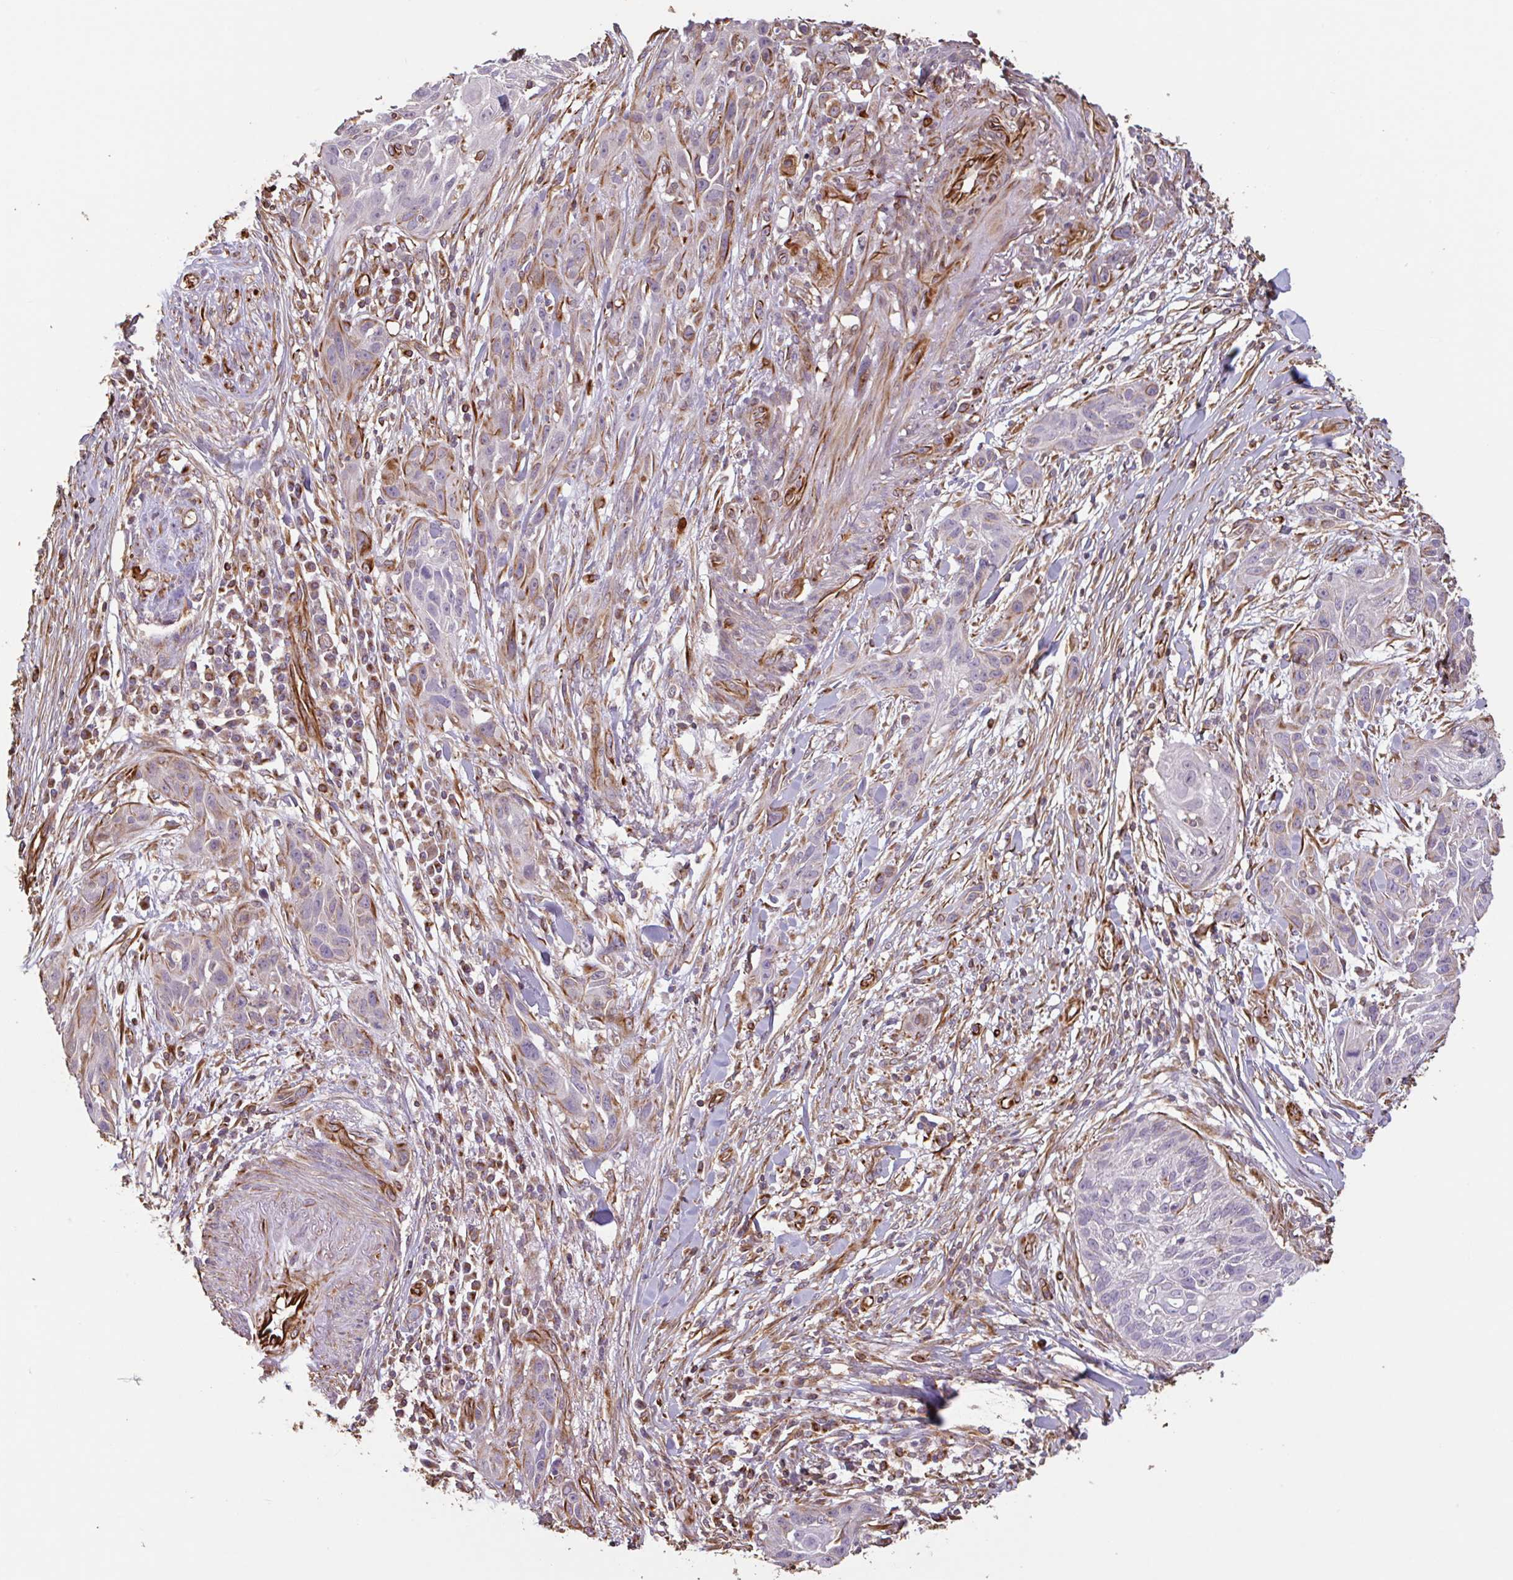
{"staining": {"intensity": "moderate", "quantity": "<25%", "location": "cytoplasmic/membranous"}, "tissue": "skin cancer", "cell_type": "Tumor cells", "image_type": "cancer", "snomed": [{"axis": "morphology", "description": "Squamous cell carcinoma, NOS"}, {"axis": "topography", "description": "Skin"}, {"axis": "topography", "description": "Vulva"}], "caption": "A histopathology image showing moderate cytoplasmic/membranous positivity in approximately <25% of tumor cells in skin cancer (squamous cell carcinoma), as visualized by brown immunohistochemical staining.", "gene": "ZNF790", "patient": {"sex": "female", "age": 83}}